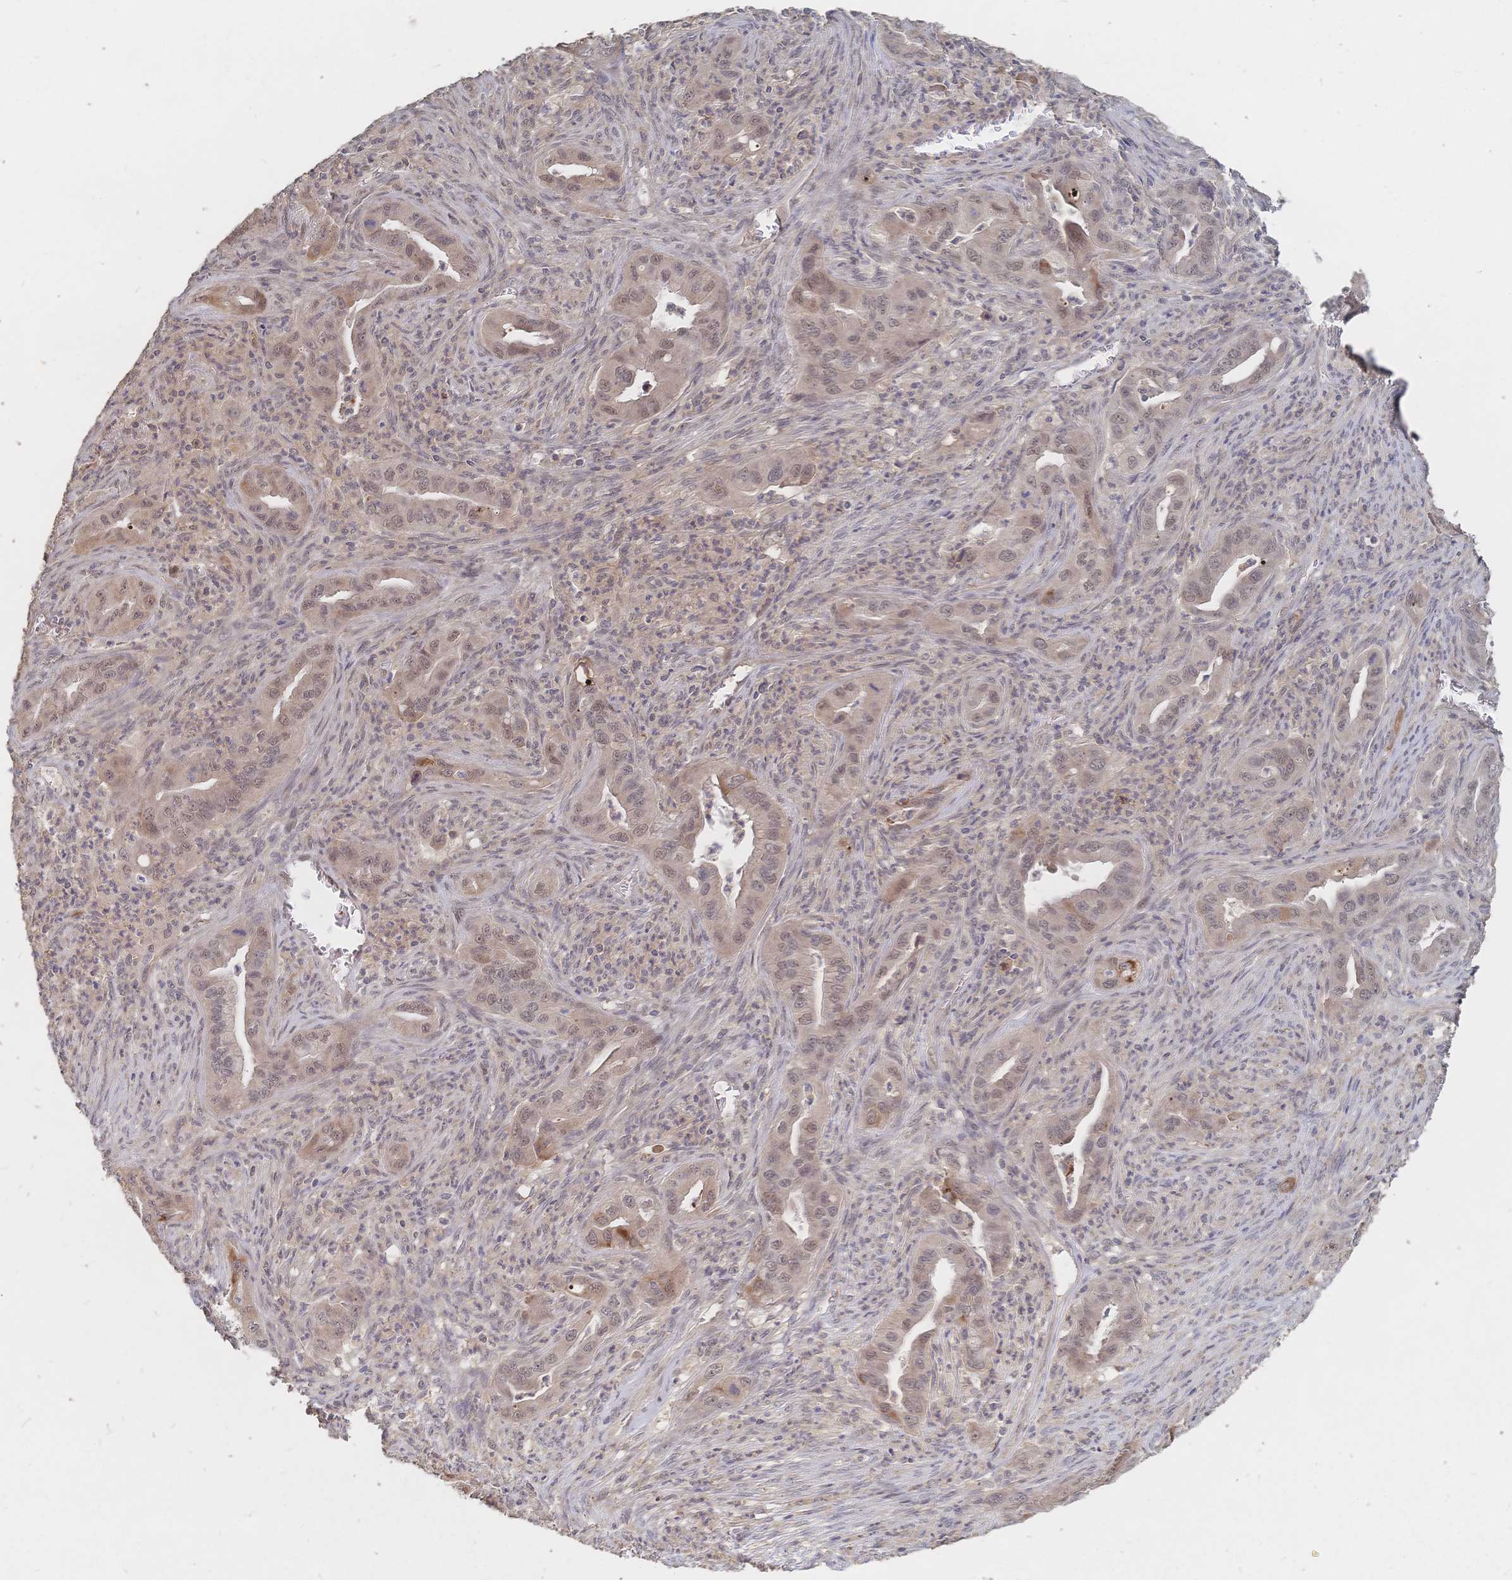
{"staining": {"intensity": "weak", "quantity": ">75%", "location": "nuclear"}, "tissue": "lung cancer", "cell_type": "Tumor cells", "image_type": "cancer", "snomed": [{"axis": "morphology", "description": "Adenocarcinoma, NOS"}, {"axis": "topography", "description": "Lung"}], "caption": "A photomicrograph showing weak nuclear positivity in about >75% of tumor cells in adenocarcinoma (lung), as visualized by brown immunohistochemical staining.", "gene": "LRP5", "patient": {"sex": "male", "age": 65}}